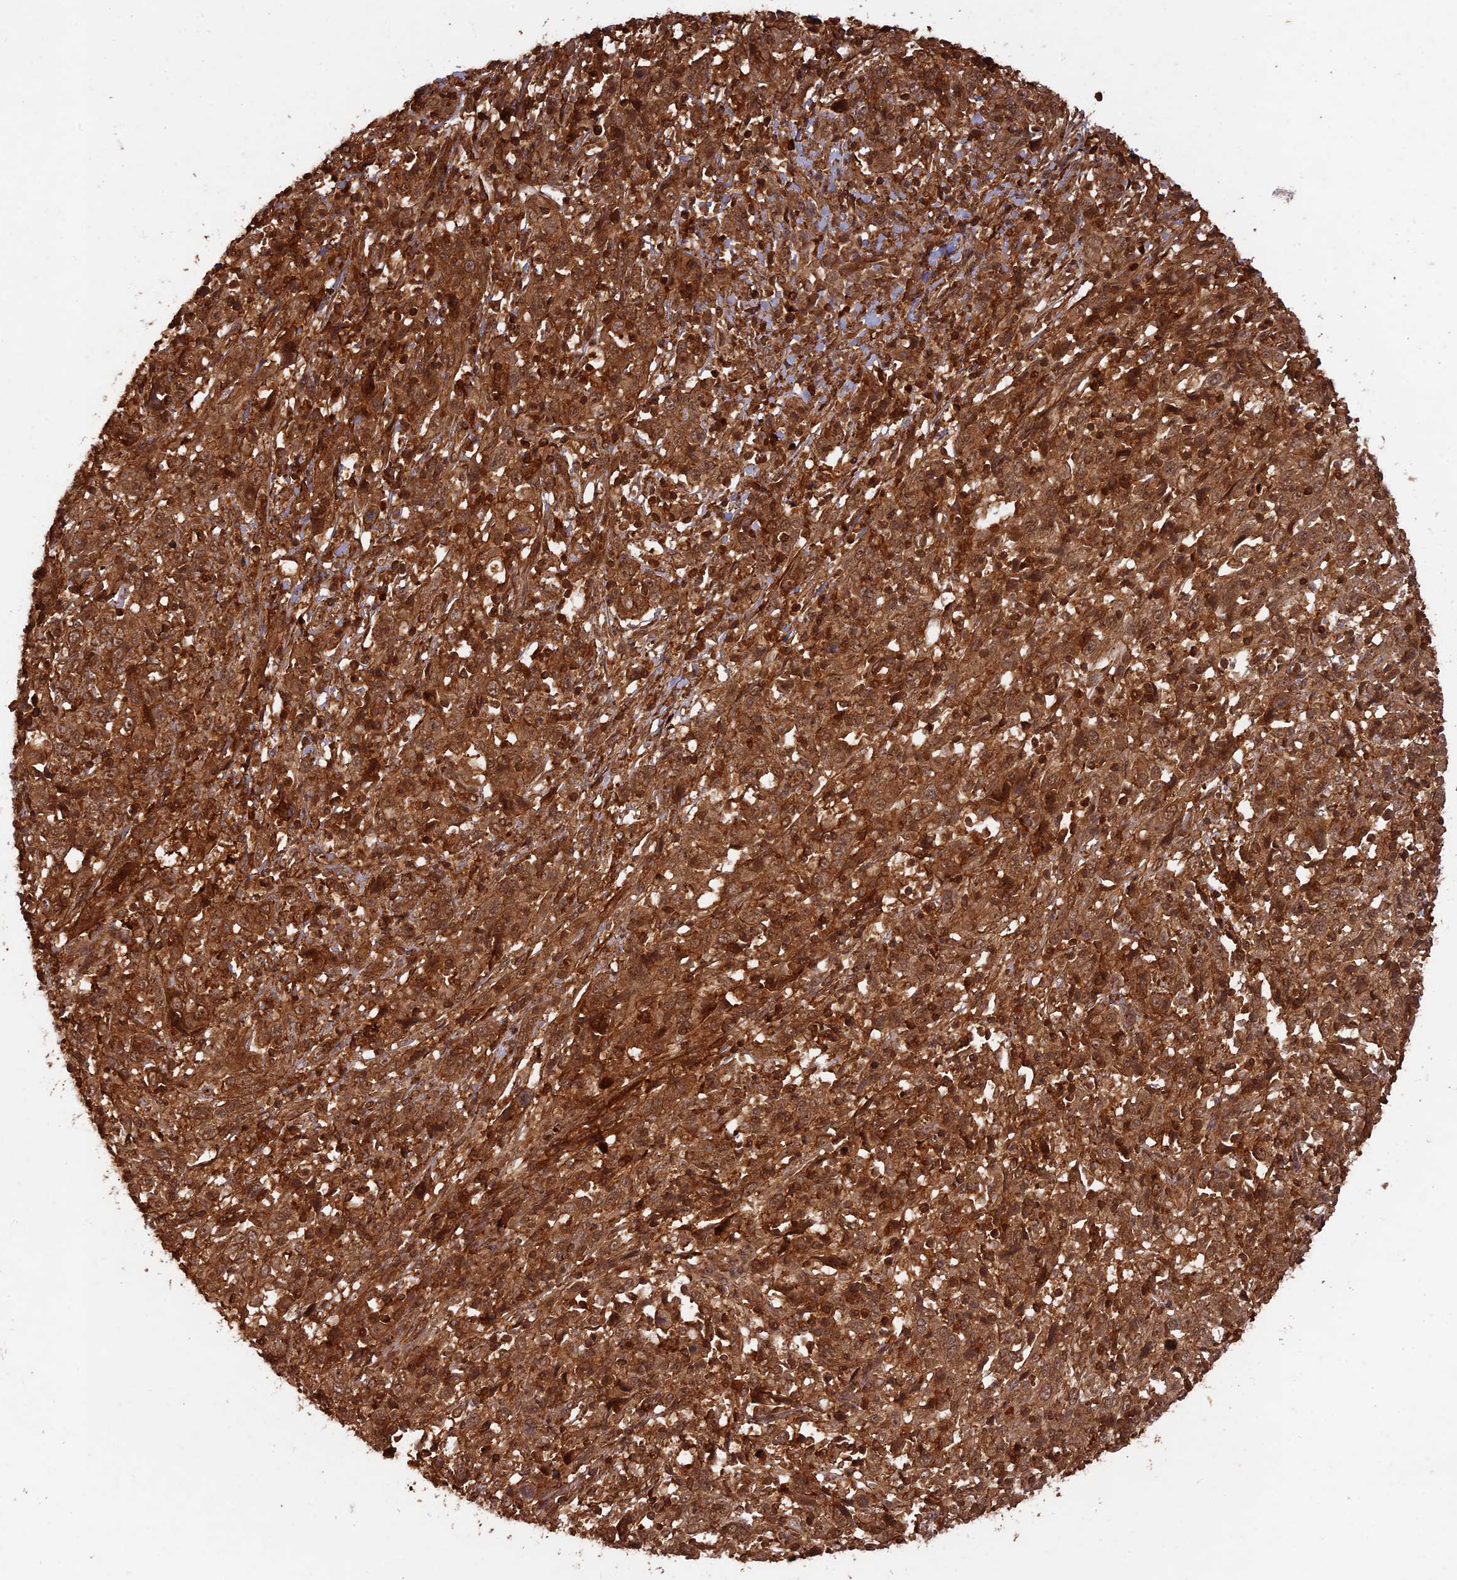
{"staining": {"intensity": "strong", "quantity": ">75%", "location": "cytoplasmic/membranous,nuclear"}, "tissue": "cervical cancer", "cell_type": "Tumor cells", "image_type": "cancer", "snomed": [{"axis": "morphology", "description": "Squamous cell carcinoma, NOS"}, {"axis": "topography", "description": "Cervix"}], "caption": "Cervical squamous cell carcinoma stained with DAB IHC exhibits high levels of strong cytoplasmic/membranous and nuclear staining in approximately >75% of tumor cells.", "gene": "CCDC174", "patient": {"sex": "female", "age": 46}}